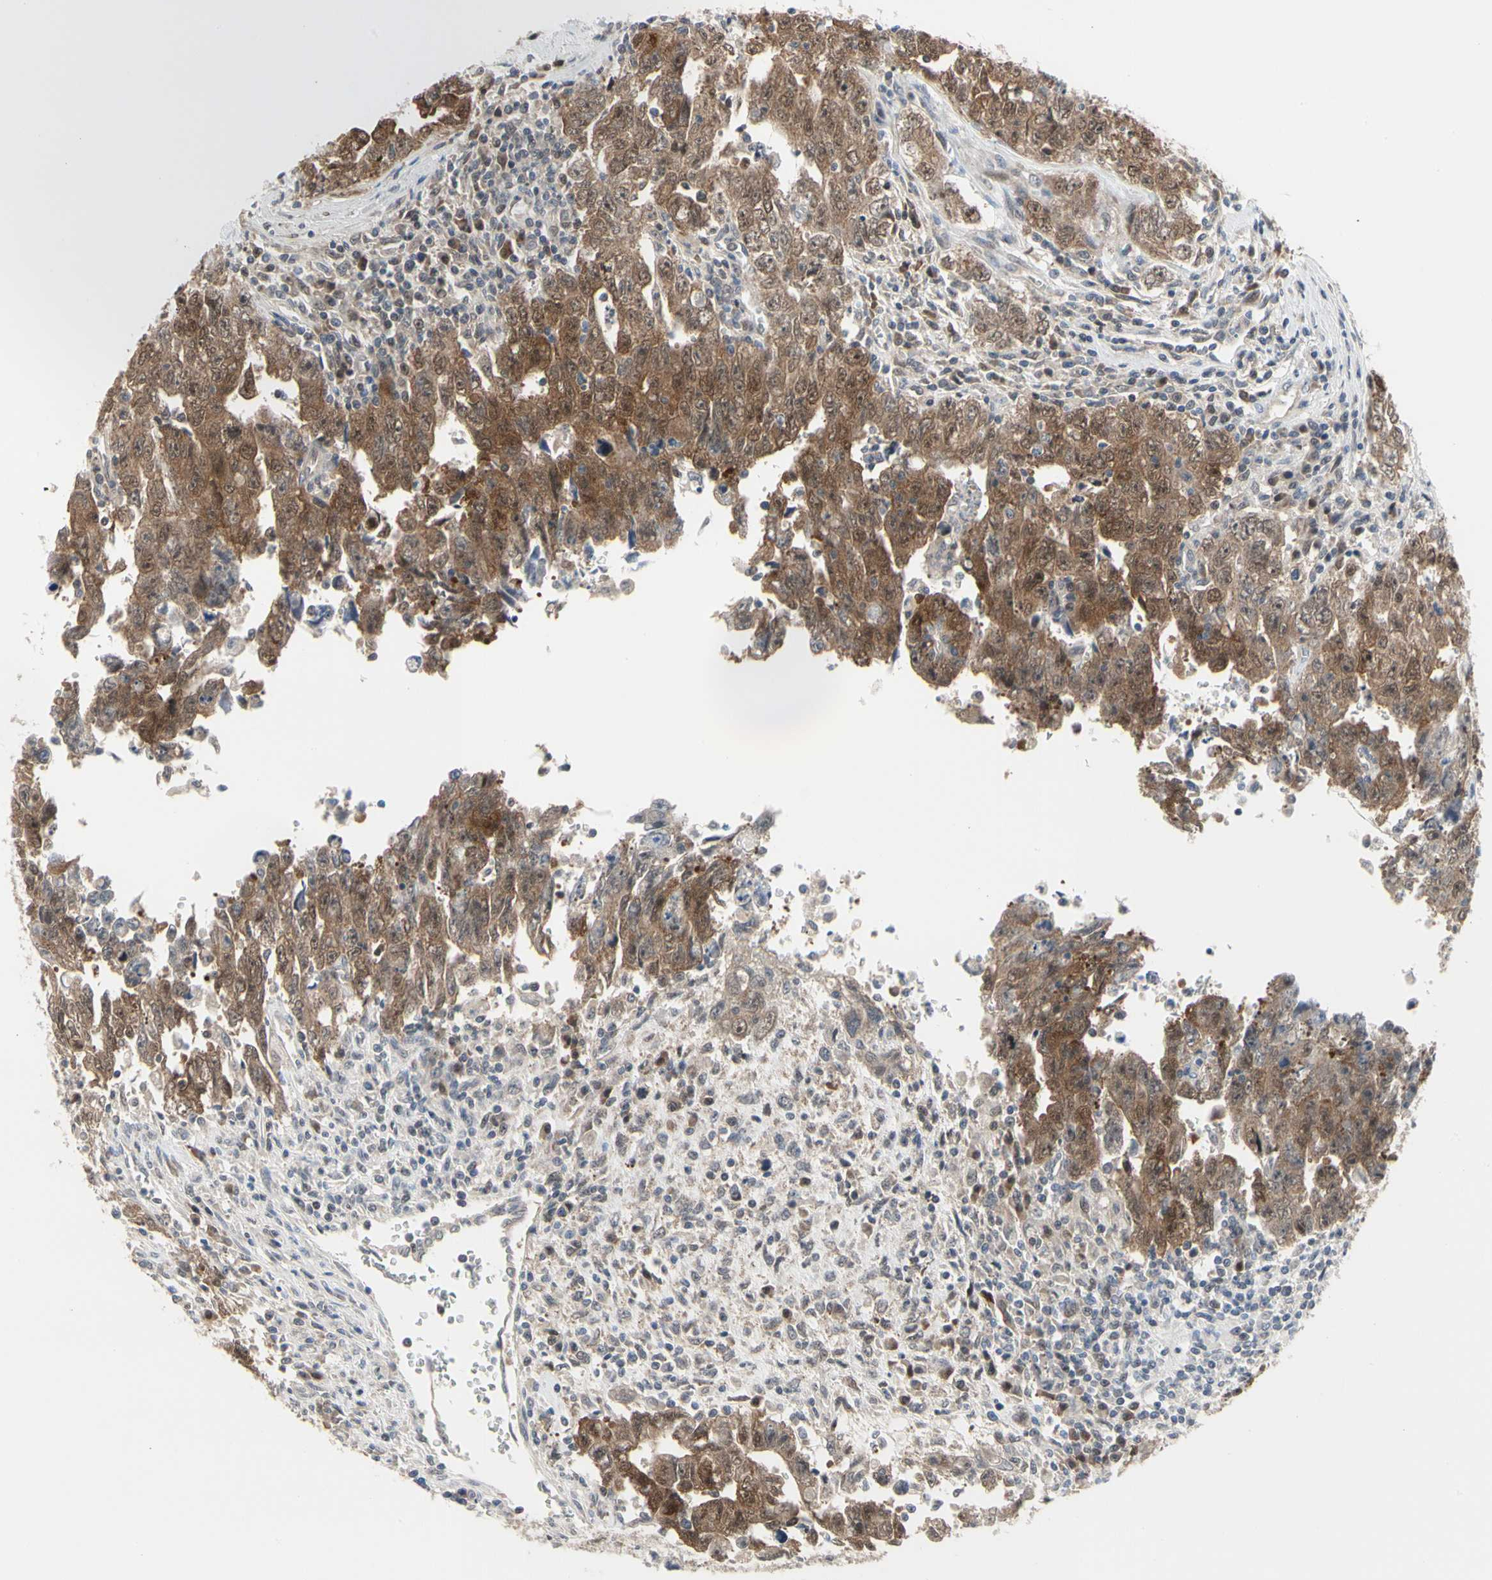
{"staining": {"intensity": "moderate", "quantity": ">75%", "location": "cytoplasmic/membranous,nuclear"}, "tissue": "testis cancer", "cell_type": "Tumor cells", "image_type": "cancer", "snomed": [{"axis": "morphology", "description": "Carcinoma, Embryonal, NOS"}, {"axis": "topography", "description": "Testis"}], "caption": "A brown stain shows moderate cytoplasmic/membranous and nuclear positivity of a protein in human testis embryonal carcinoma tumor cells.", "gene": "CDK5", "patient": {"sex": "male", "age": 28}}